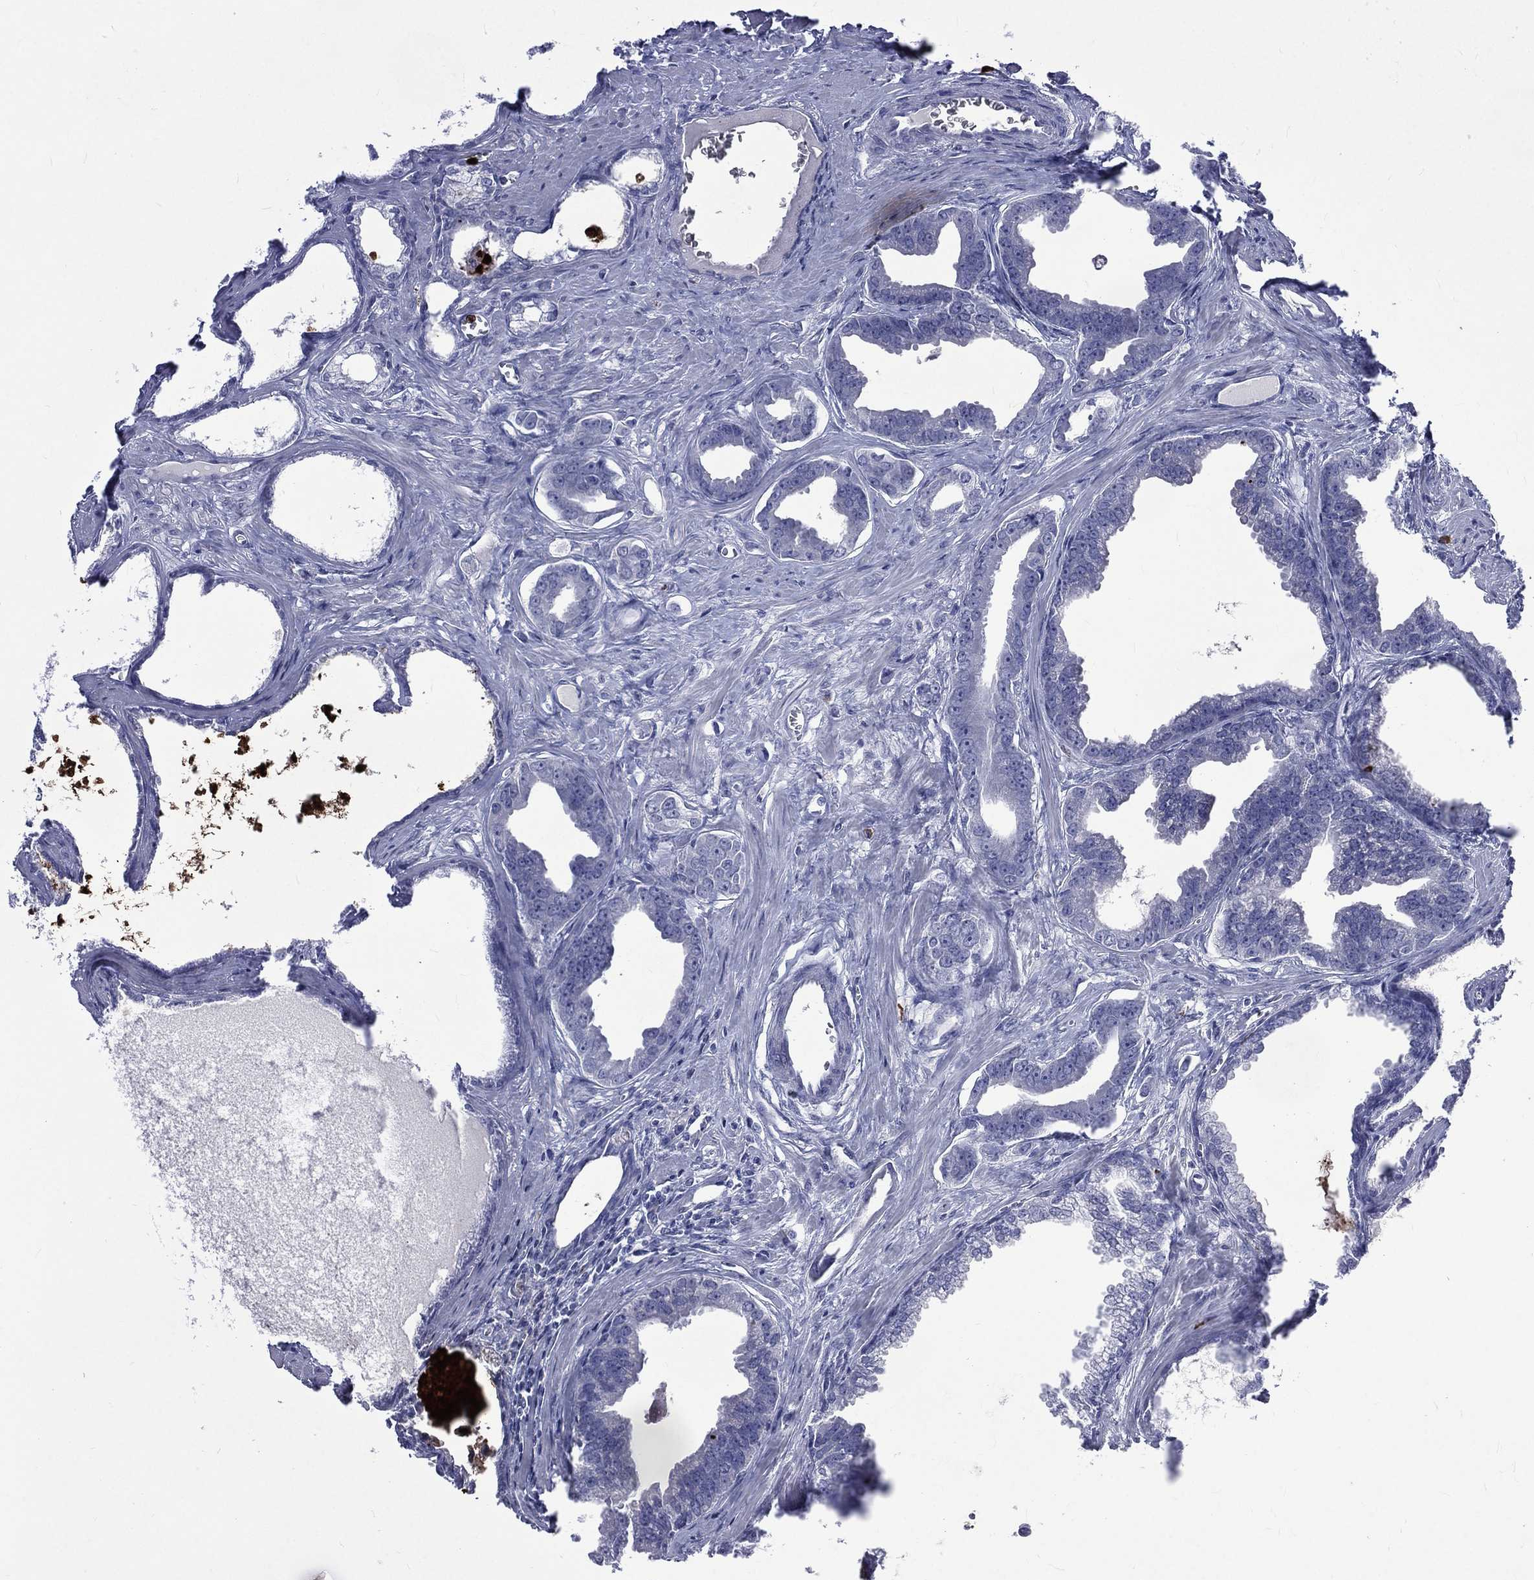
{"staining": {"intensity": "negative", "quantity": "none", "location": "none"}, "tissue": "prostate cancer", "cell_type": "Tumor cells", "image_type": "cancer", "snomed": [{"axis": "morphology", "description": "Adenocarcinoma, NOS"}, {"axis": "topography", "description": "Prostate"}], "caption": "Immunohistochemistry photomicrograph of human prostate adenocarcinoma stained for a protein (brown), which exhibits no expression in tumor cells.", "gene": "ELANE", "patient": {"sex": "male", "age": 66}}